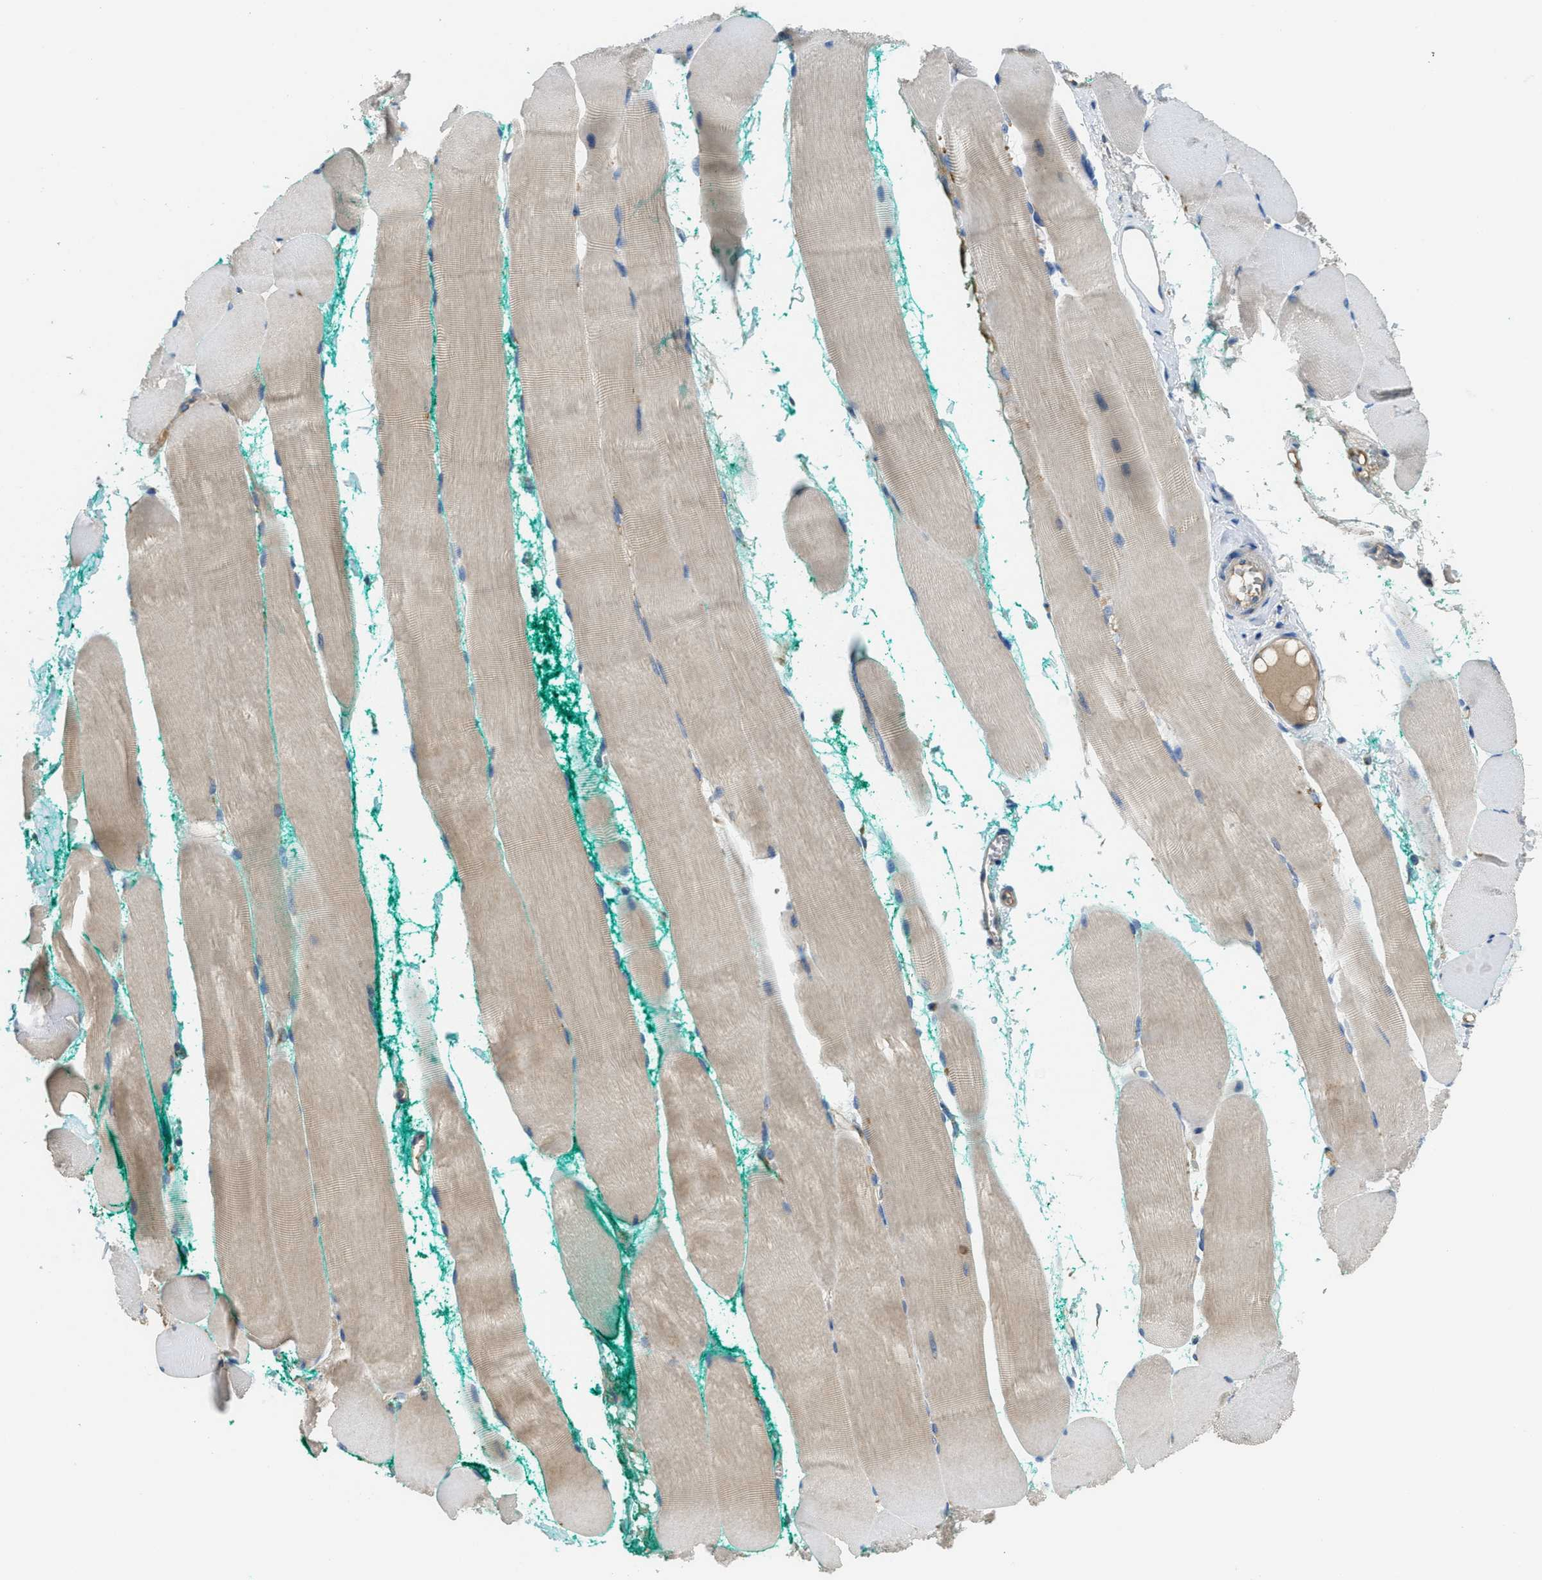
{"staining": {"intensity": "weak", "quantity": "<25%", "location": "cytoplasmic/membranous"}, "tissue": "skeletal muscle", "cell_type": "Myocytes", "image_type": "normal", "snomed": [{"axis": "morphology", "description": "Normal tissue, NOS"}, {"axis": "morphology", "description": "Squamous cell carcinoma, NOS"}, {"axis": "topography", "description": "Skeletal muscle"}], "caption": "A photomicrograph of human skeletal muscle is negative for staining in myocytes. (DAB (3,3'-diaminobenzidine) immunohistochemistry, high magnification).", "gene": "SSR1", "patient": {"sex": "male", "age": 51}}